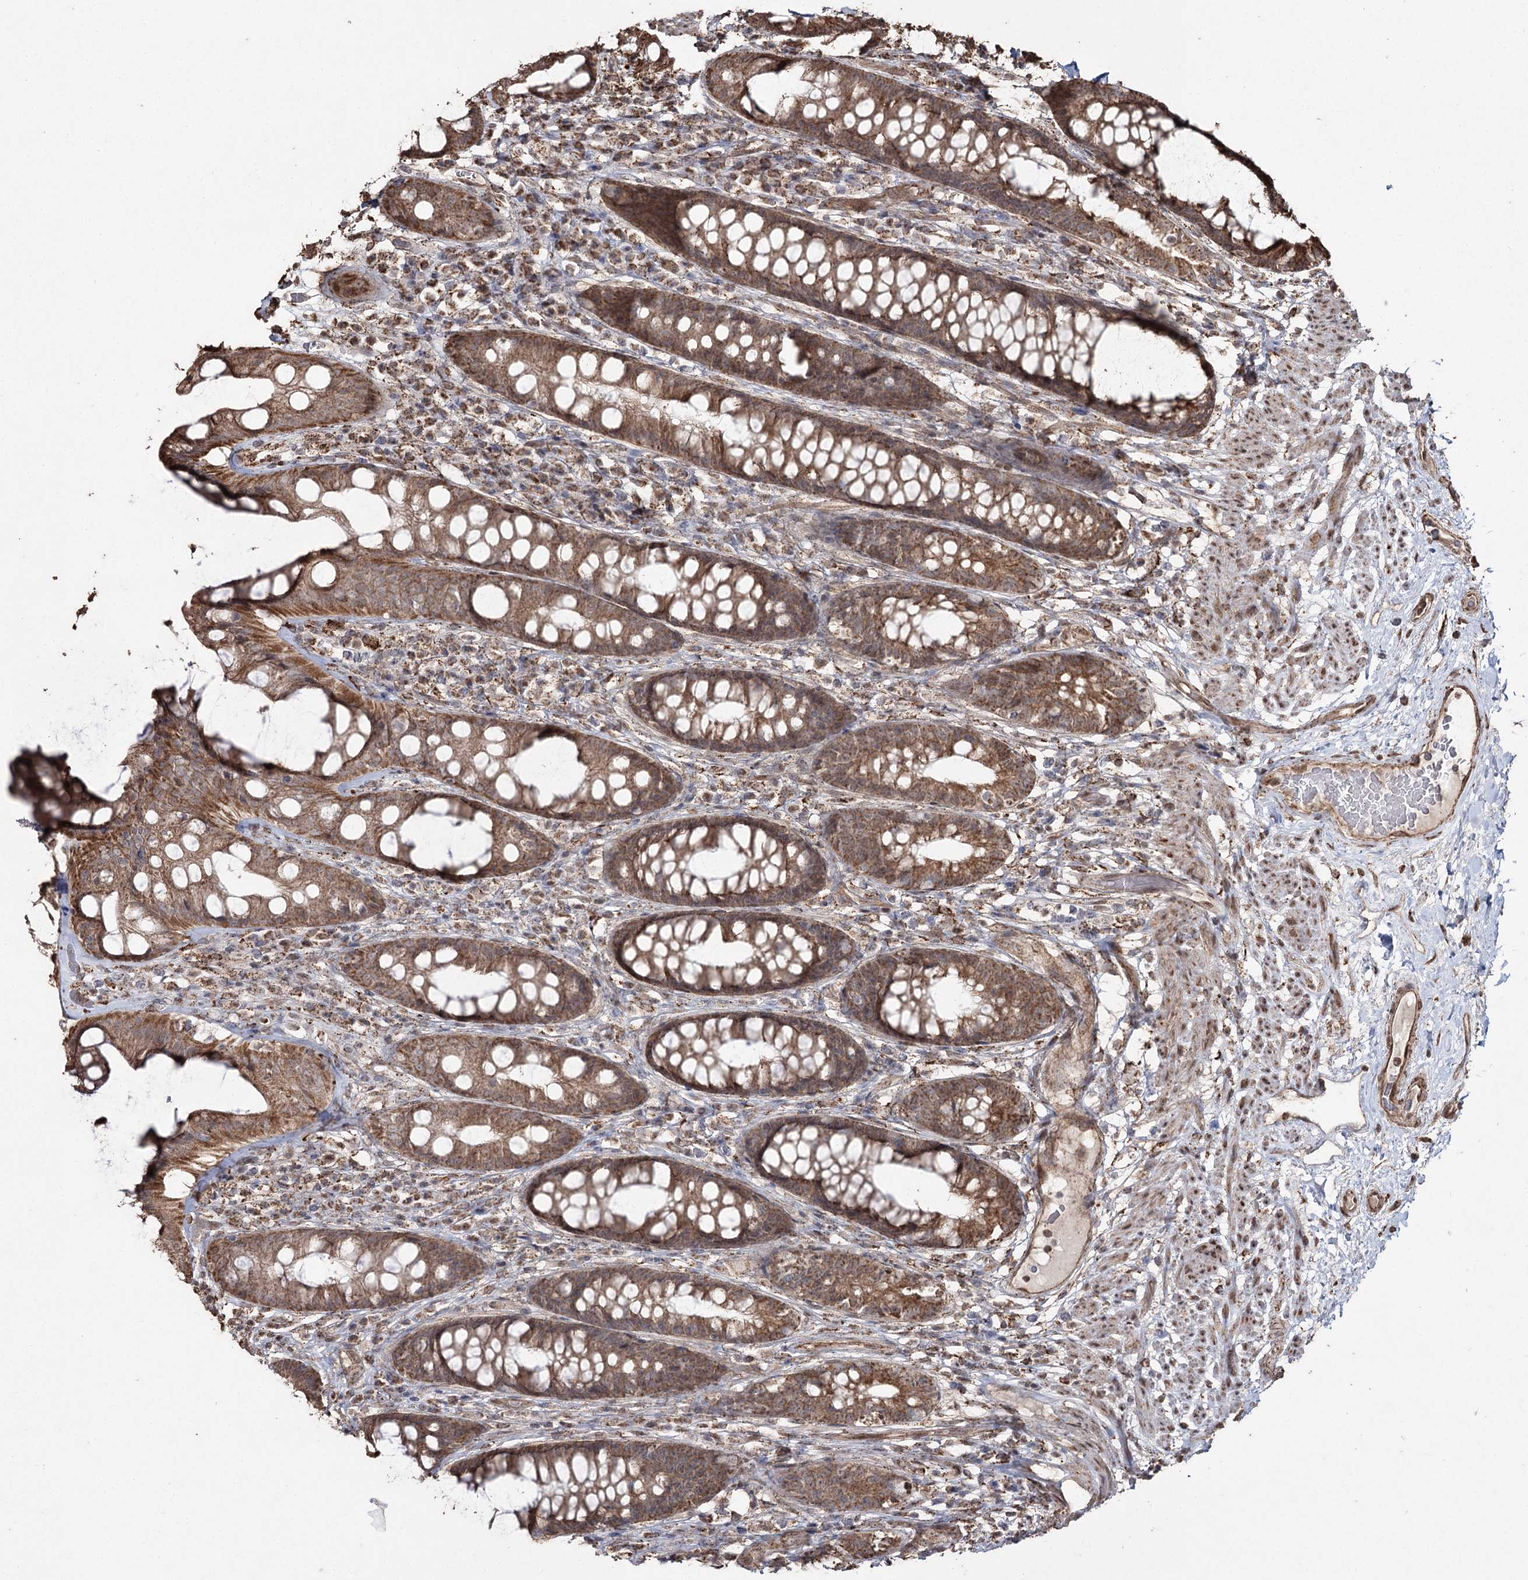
{"staining": {"intensity": "moderate", "quantity": ">75%", "location": "cytoplasmic/membranous"}, "tissue": "rectum", "cell_type": "Glandular cells", "image_type": "normal", "snomed": [{"axis": "morphology", "description": "Normal tissue, NOS"}, {"axis": "topography", "description": "Rectum"}], "caption": "Rectum stained for a protein reveals moderate cytoplasmic/membranous positivity in glandular cells. (Stains: DAB in brown, nuclei in blue, Microscopy: brightfield microscopy at high magnification).", "gene": "SLF2", "patient": {"sex": "male", "age": 74}}